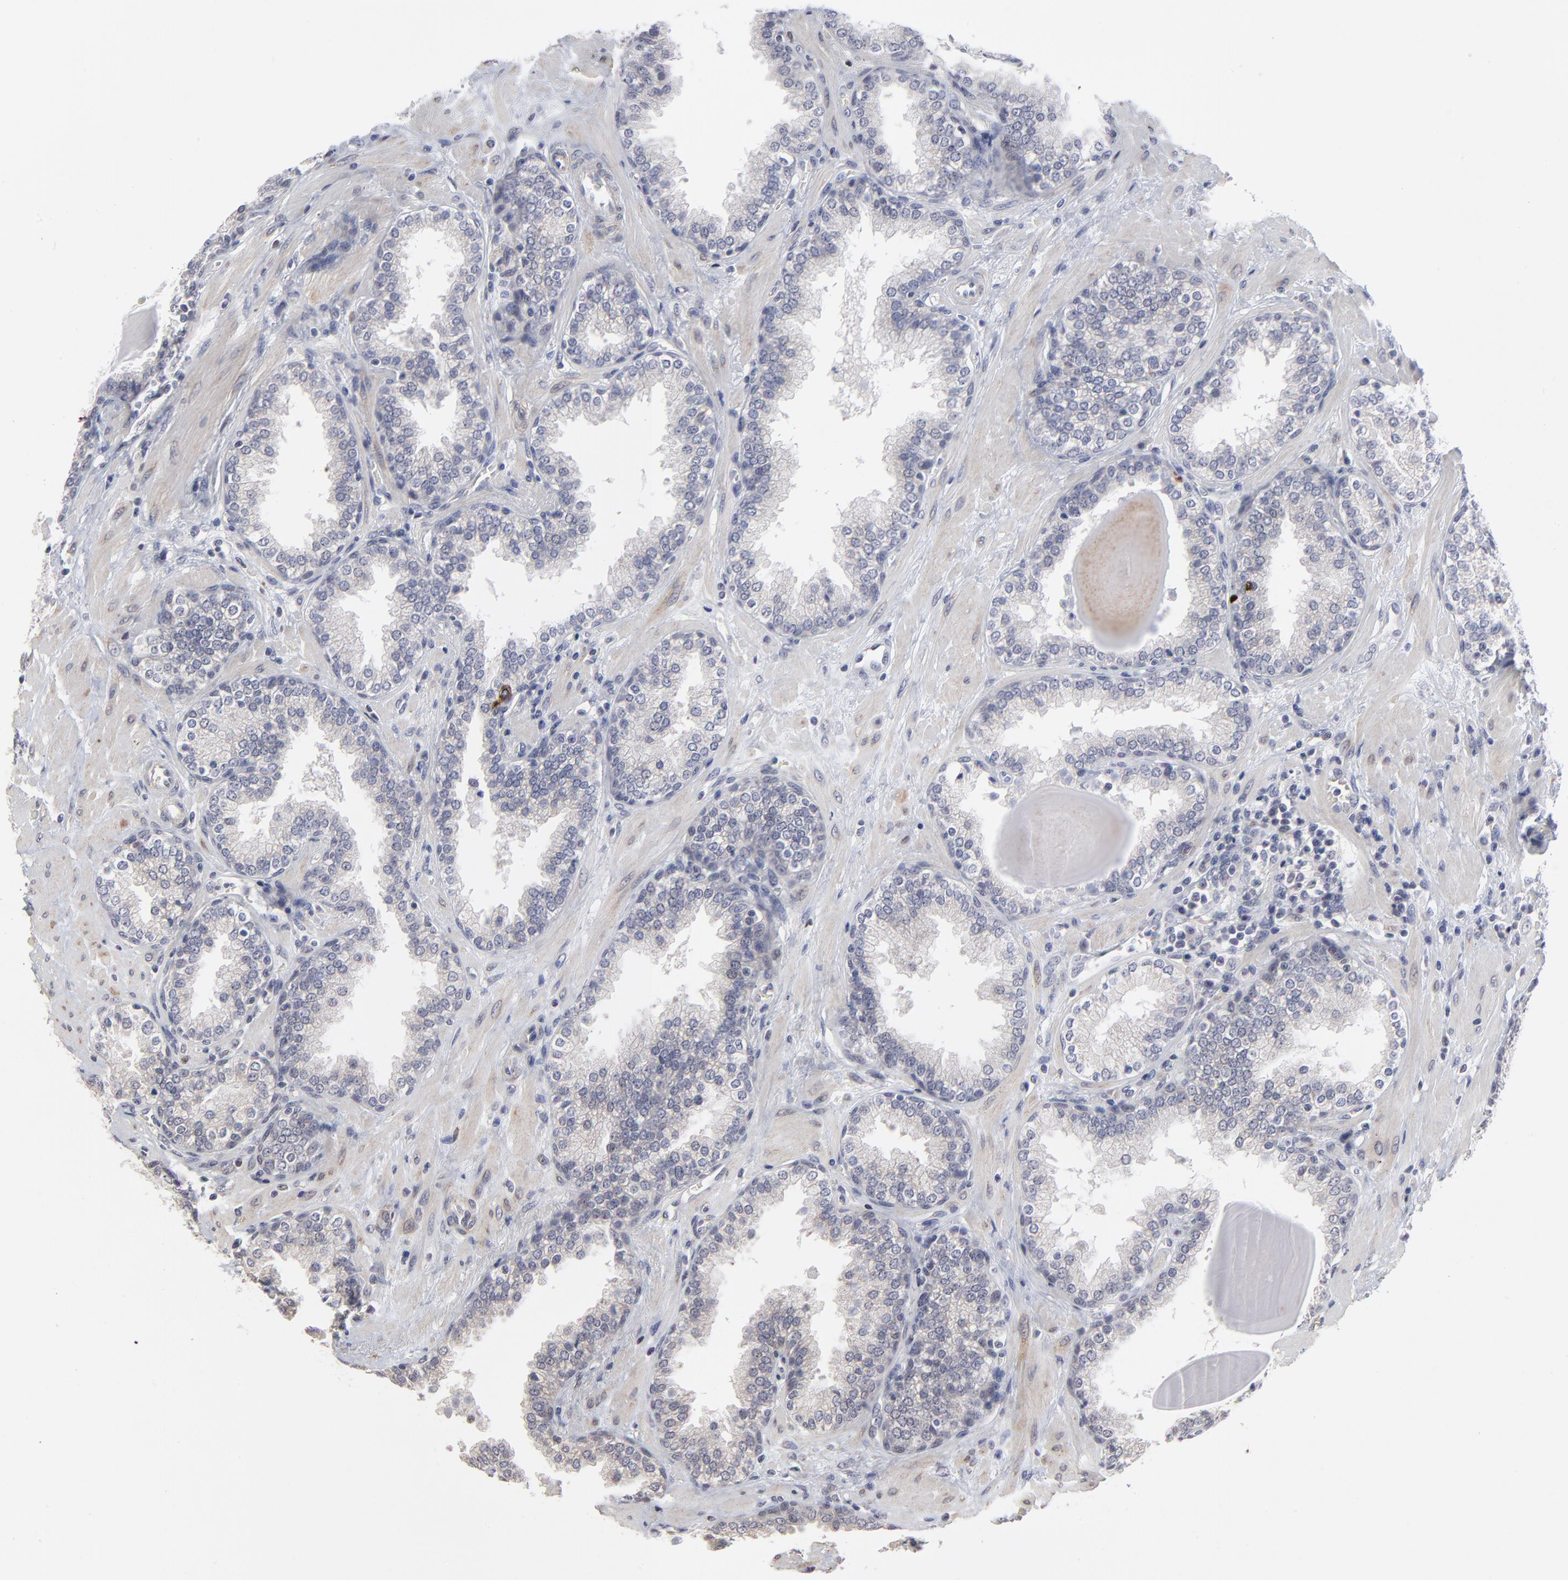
{"staining": {"intensity": "negative", "quantity": "none", "location": "none"}, "tissue": "prostate", "cell_type": "Glandular cells", "image_type": "normal", "snomed": [{"axis": "morphology", "description": "Normal tissue, NOS"}, {"axis": "topography", "description": "Prostate"}], "caption": "High power microscopy micrograph of an immunohistochemistry histopathology image of benign prostate, revealing no significant staining in glandular cells. (IHC, brightfield microscopy, high magnification).", "gene": "MAGEA10", "patient": {"sex": "male", "age": 51}}